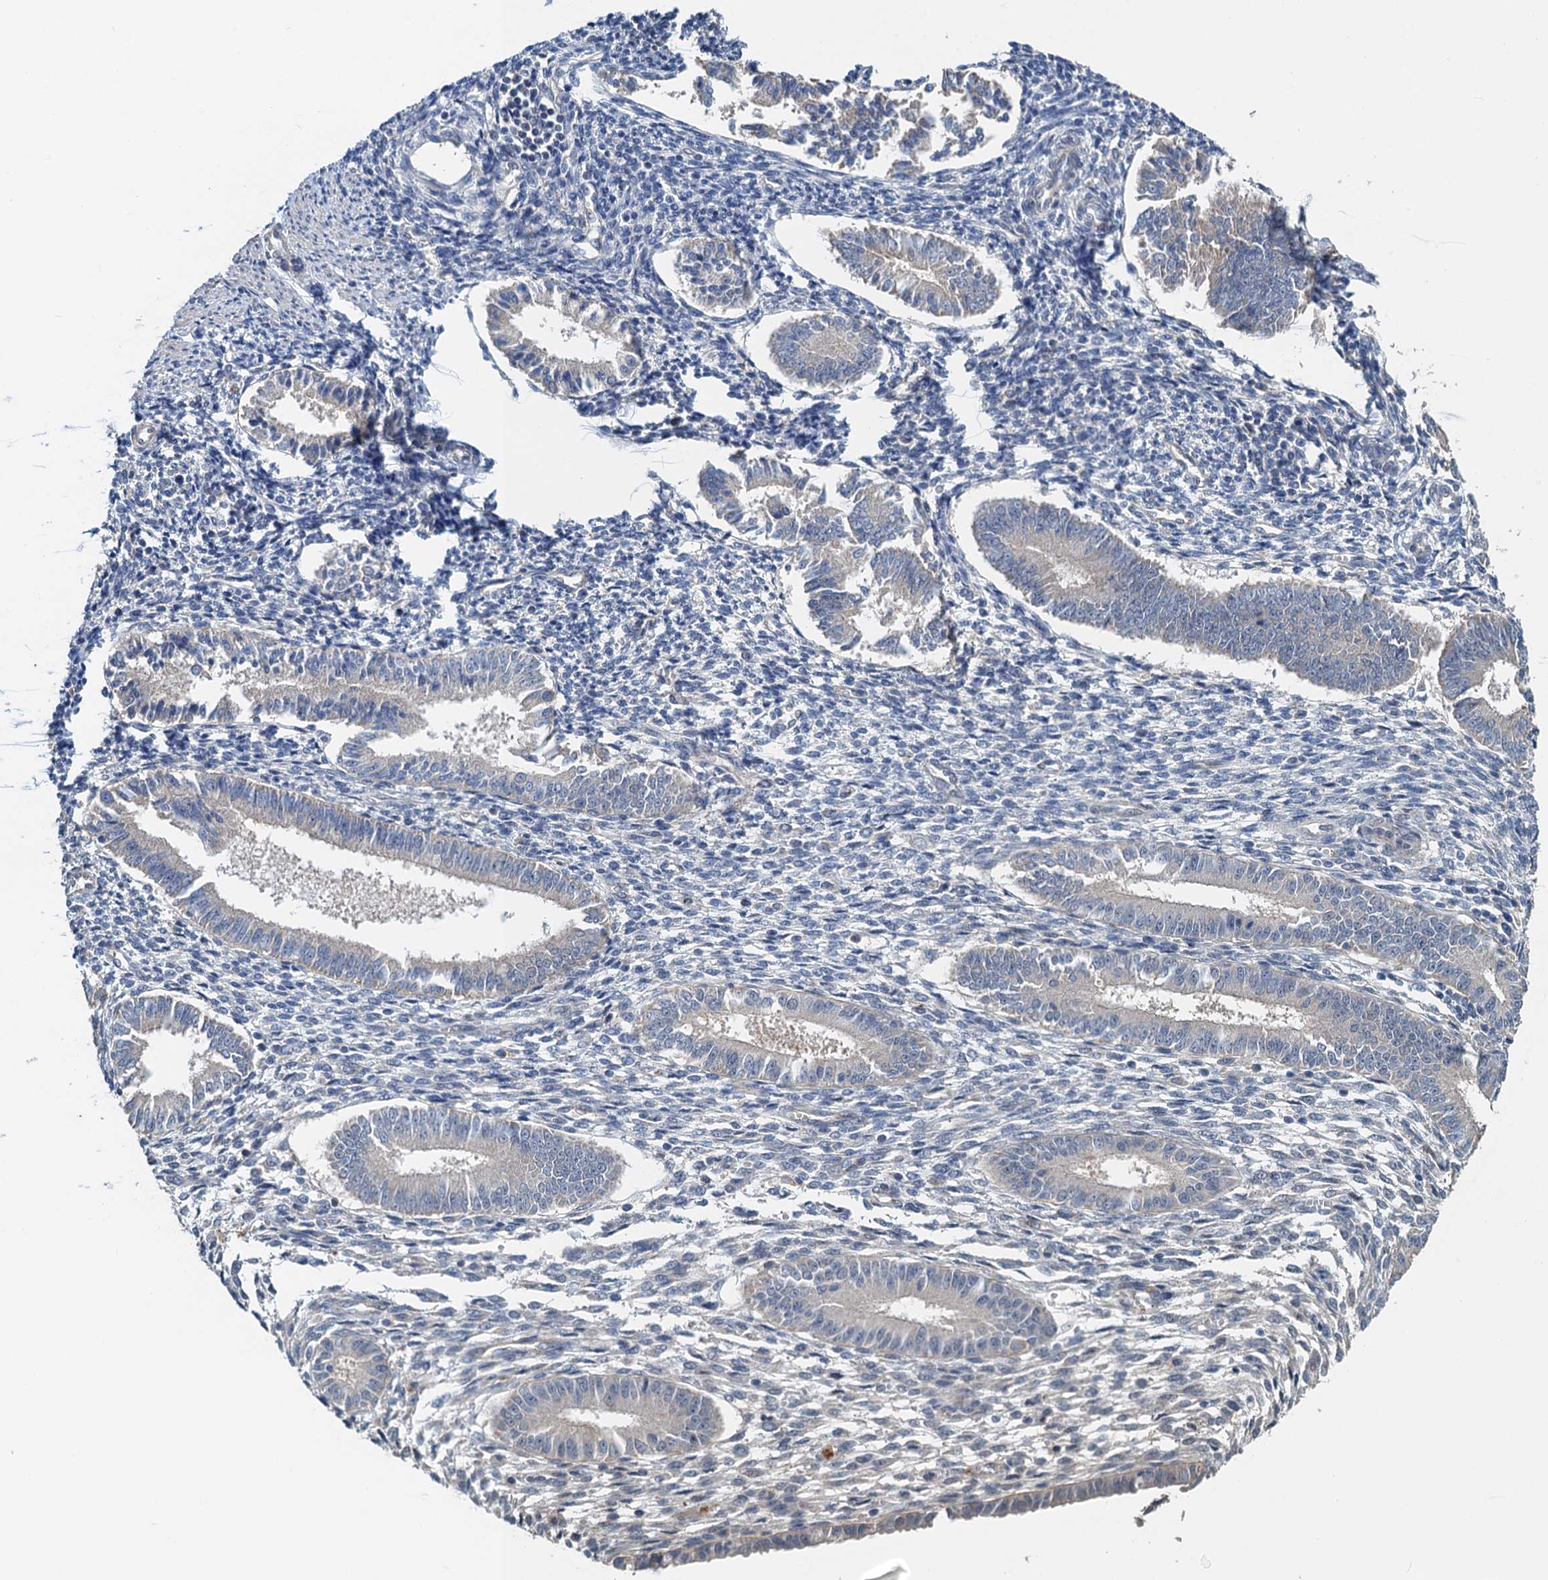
{"staining": {"intensity": "negative", "quantity": "none", "location": "none"}, "tissue": "endometrium", "cell_type": "Cells in endometrial stroma", "image_type": "normal", "snomed": [{"axis": "morphology", "description": "Normal tissue, NOS"}, {"axis": "topography", "description": "Uterus"}, {"axis": "topography", "description": "Endometrium"}], "caption": "Immunohistochemistry (IHC) of unremarkable endometrium shows no expression in cells in endometrial stroma. Brightfield microscopy of IHC stained with DAB (brown) and hematoxylin (blue), captured at high magnification.", "gene": "ZNF606", "patient": {"sex": "female", "age": 48}}